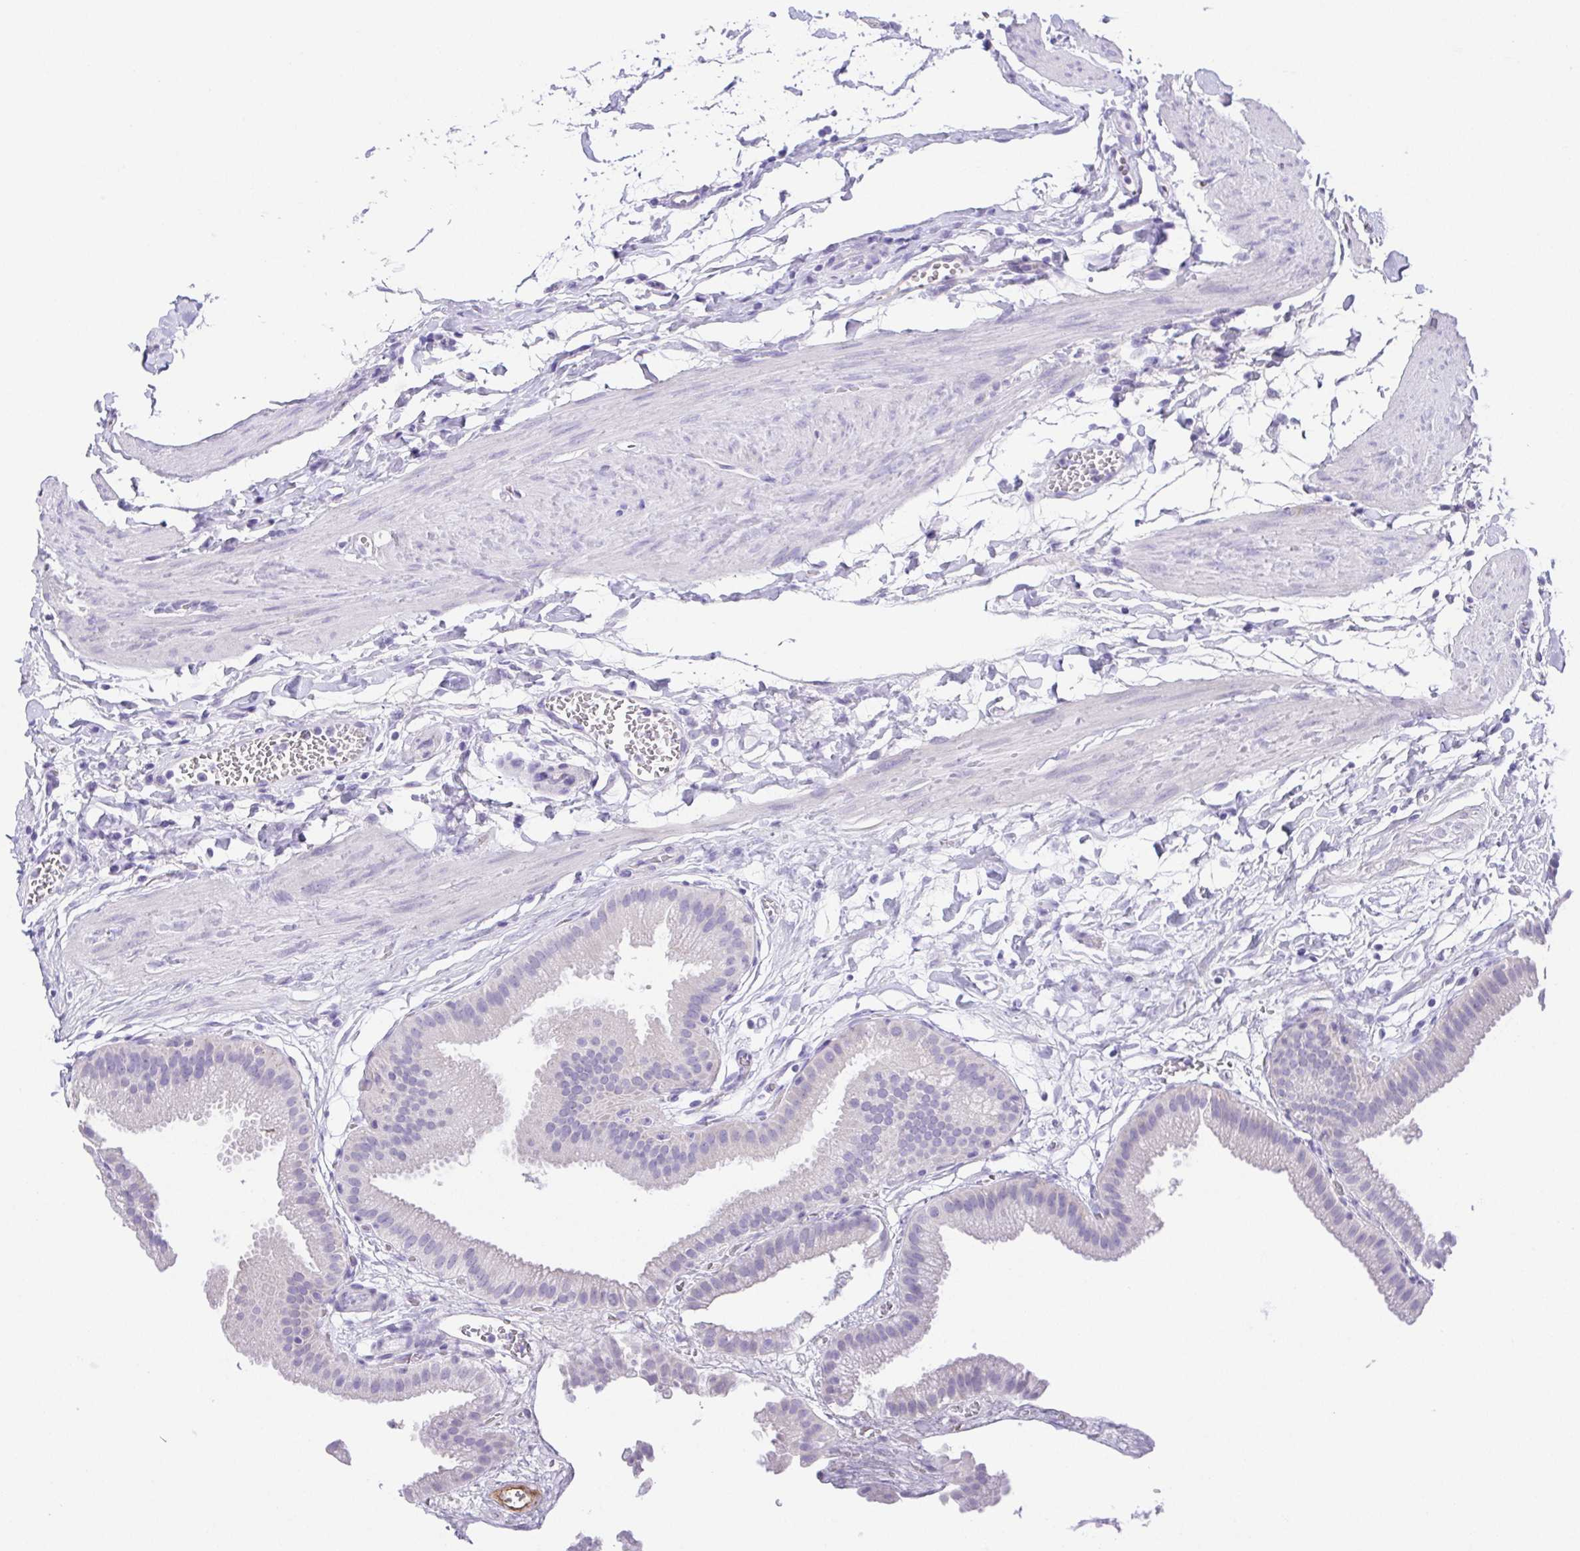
{"staining": {"intensity": "negative", "quantity": "none", "location": "none"}, "tissue": "gallbladder", "cell_type": "Glandular cells", "image_type": "normal", "snomed": [{"axis": "morphology", "description": "Normal tissue, NOS"}, {"axis": "topography", "description": "Gallbladder"}], "caption": "Glandular cells are negative for brown protein staining in benign gallbladder.", "gene": "SPATA4", "patient": {"sex": "female", "age": 63}}